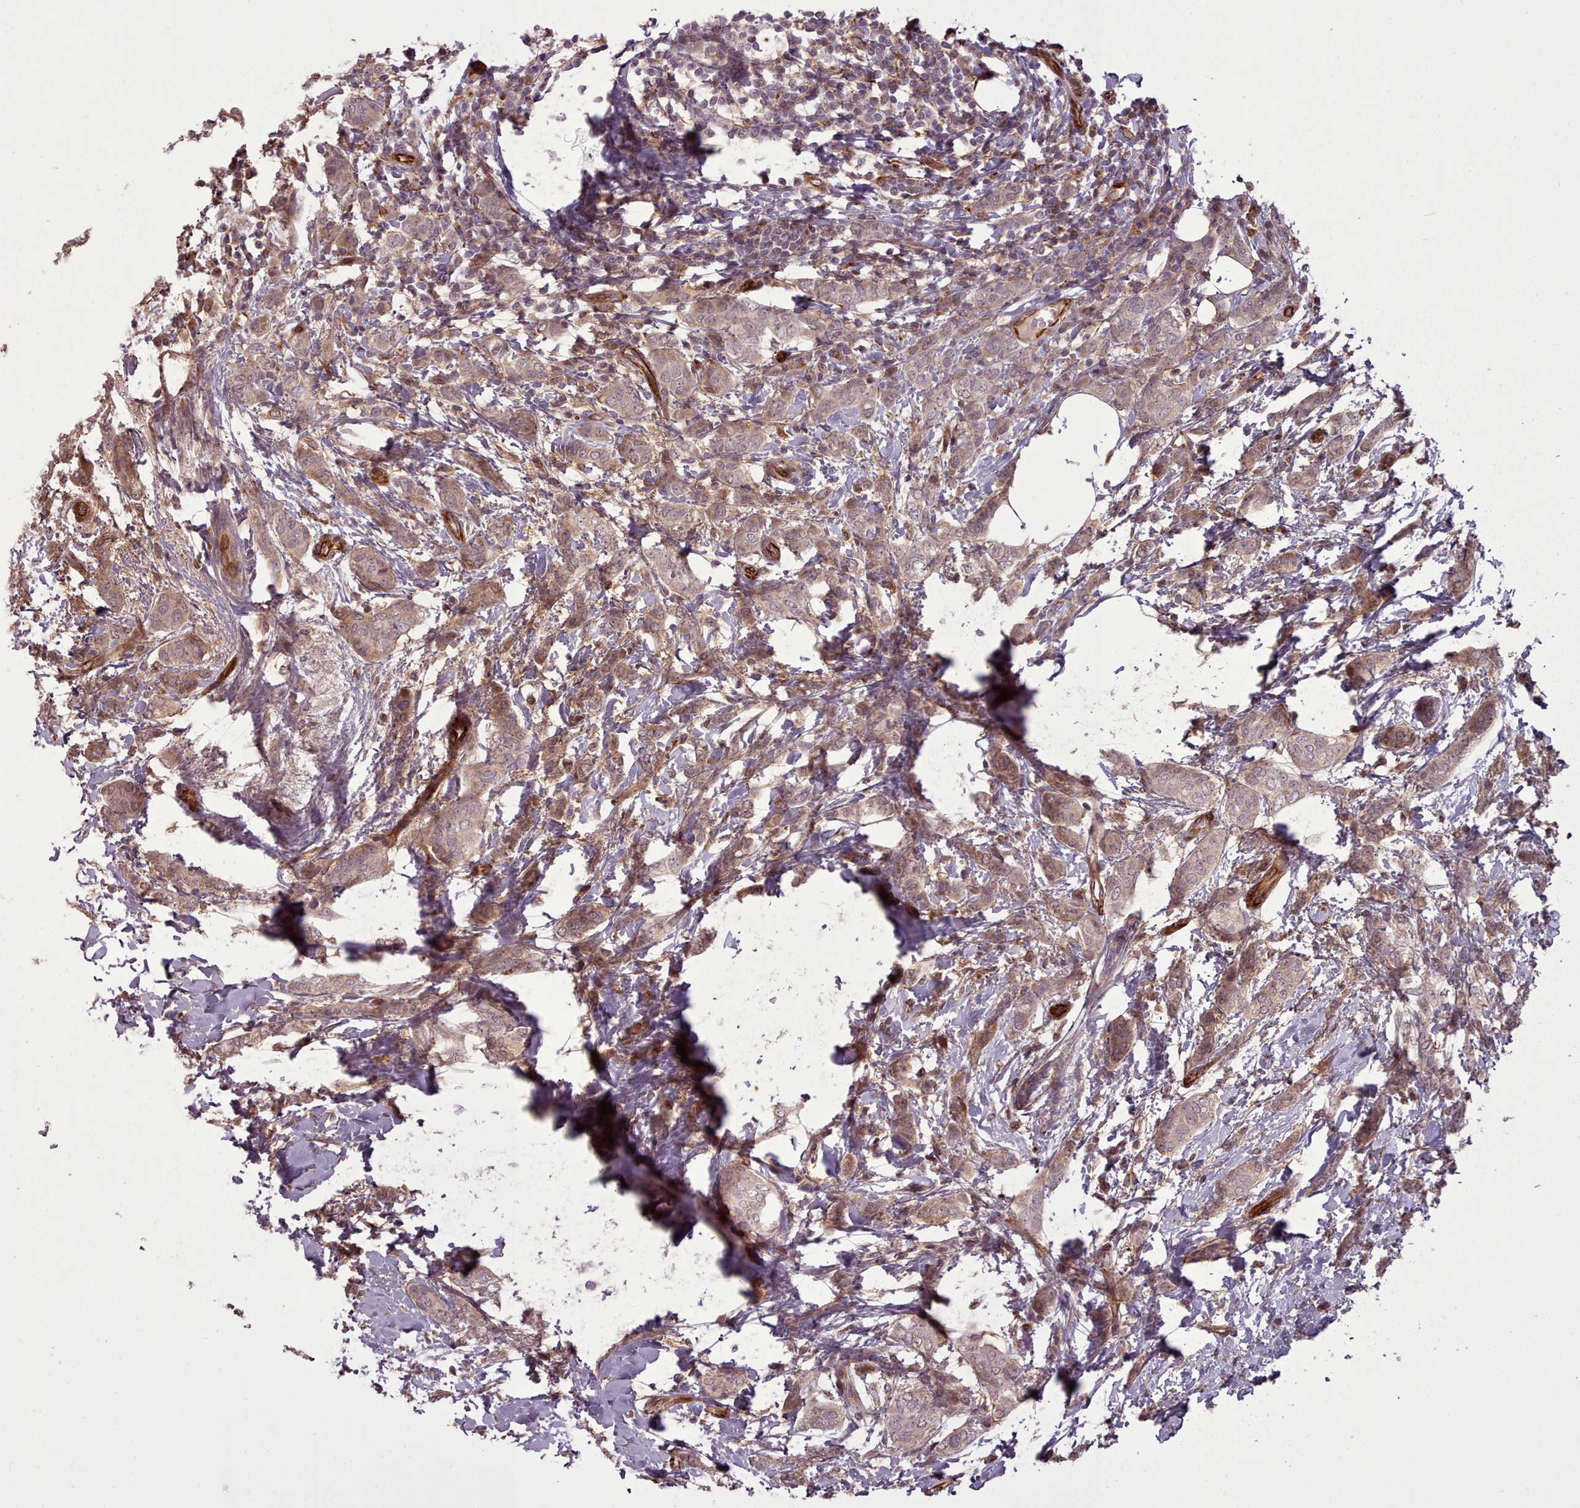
{"staining": {"intensity": "moderate", "quantity": ">75%", "location": "cytoplasmic/membranous,nuclear"}, "tissue": "breast cancer", "cell_type": "Tumor cells", "image_type": "cancer", "snomed": [{"axis": "morphology", "description": "Duct carcinoma"}, {"axis": "topography", "description": "Breast"}], "caption": "Human infiltrating ductal carcinoma (breast) stained with a protein marker reveals moderate staining in tumor cells.", "gene": "GBGT1", "patient": {"sex": "female", "age": 72}}